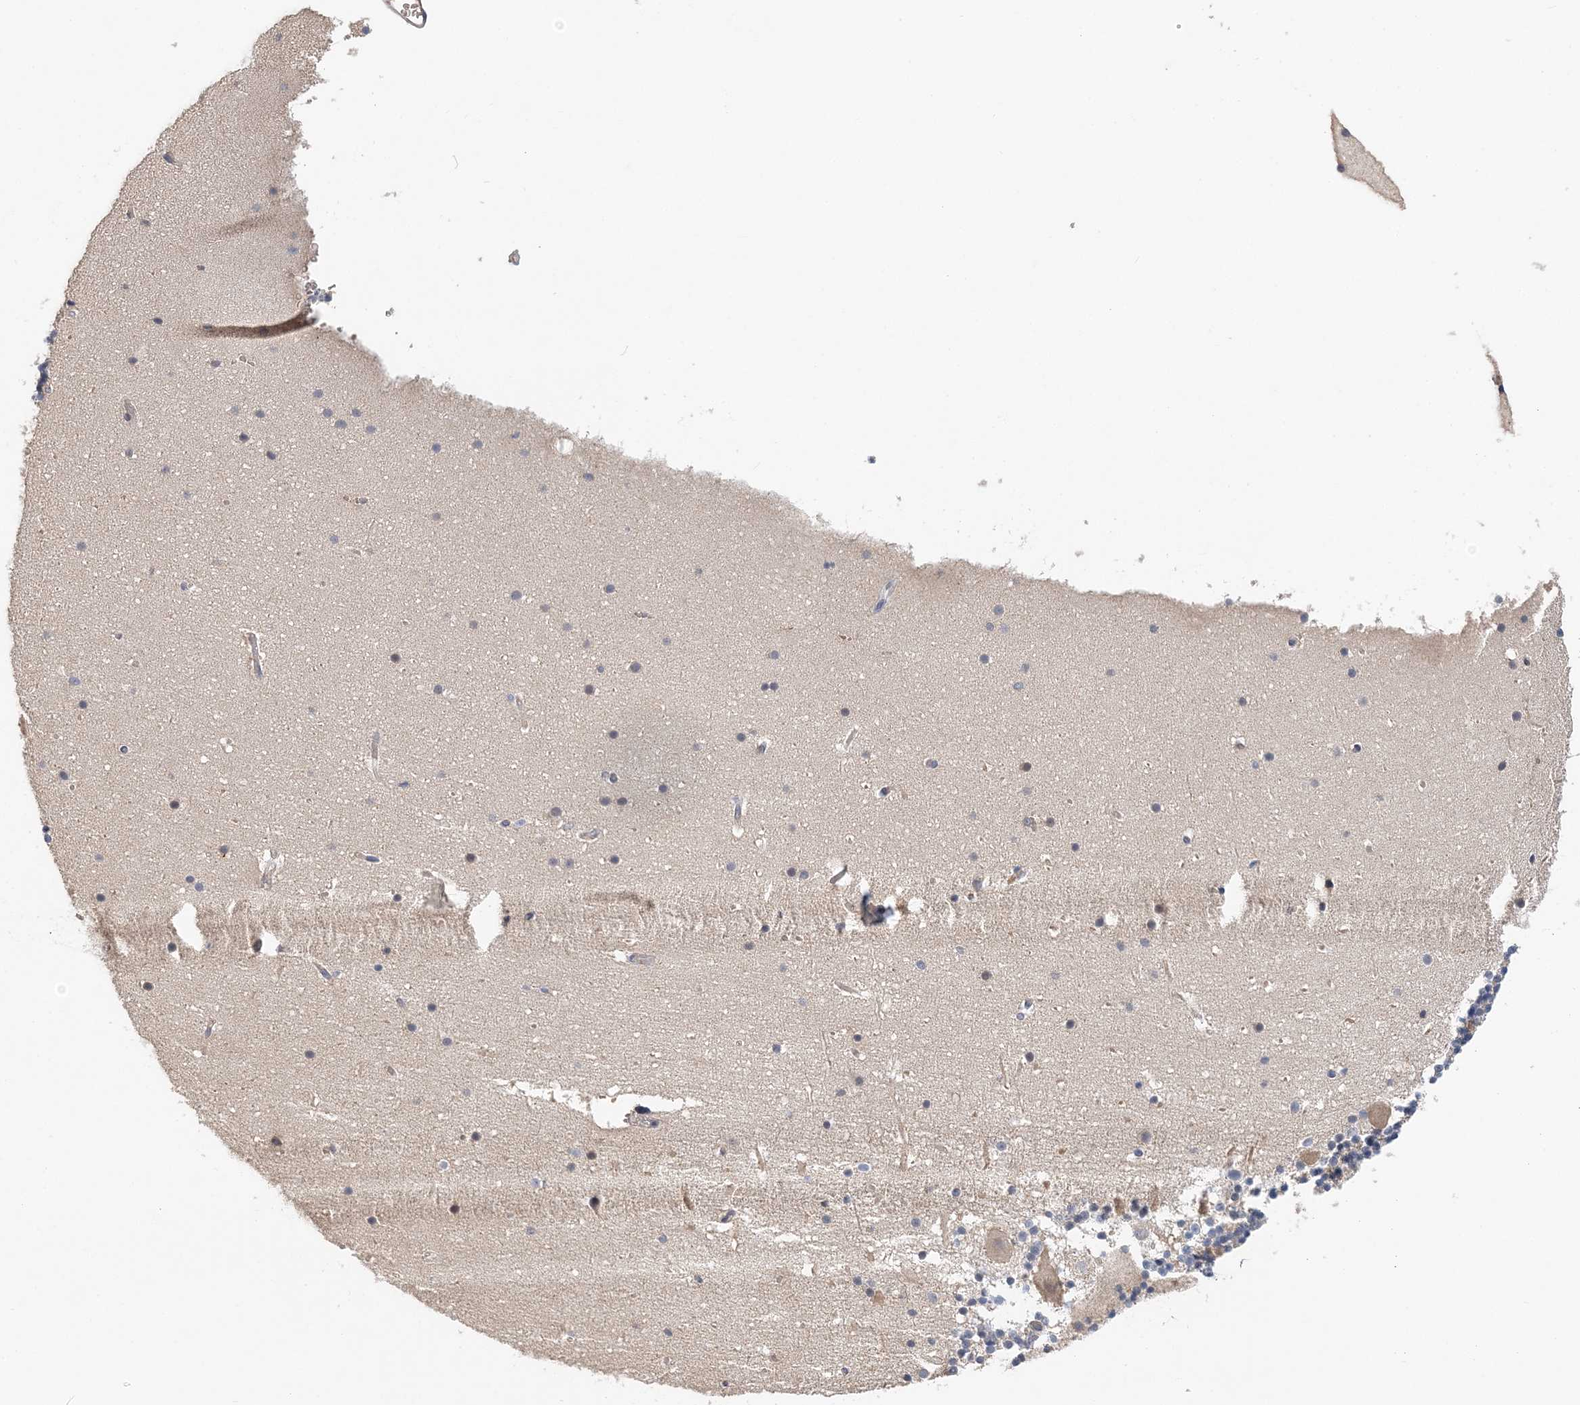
{"staining": {"intensity": "negative", "quantity": "none", "location": "none"}, "tissue": "cerebellum", "cell_type": "Cells in granular layer", "image_type": "normal", "snomed": [{"axis": "morphology", "description": "Normal tissue, NOS"}, {"axis": "topography", "description": "Cerebellum"}], "caption": "This is a micrograph of immunohistochemistry staining of unremarkable cerebellum, which shows no positivity in cells in granular layer.", "gene": "SYCP3", "patient": {"sex": "male", "age": 57}}